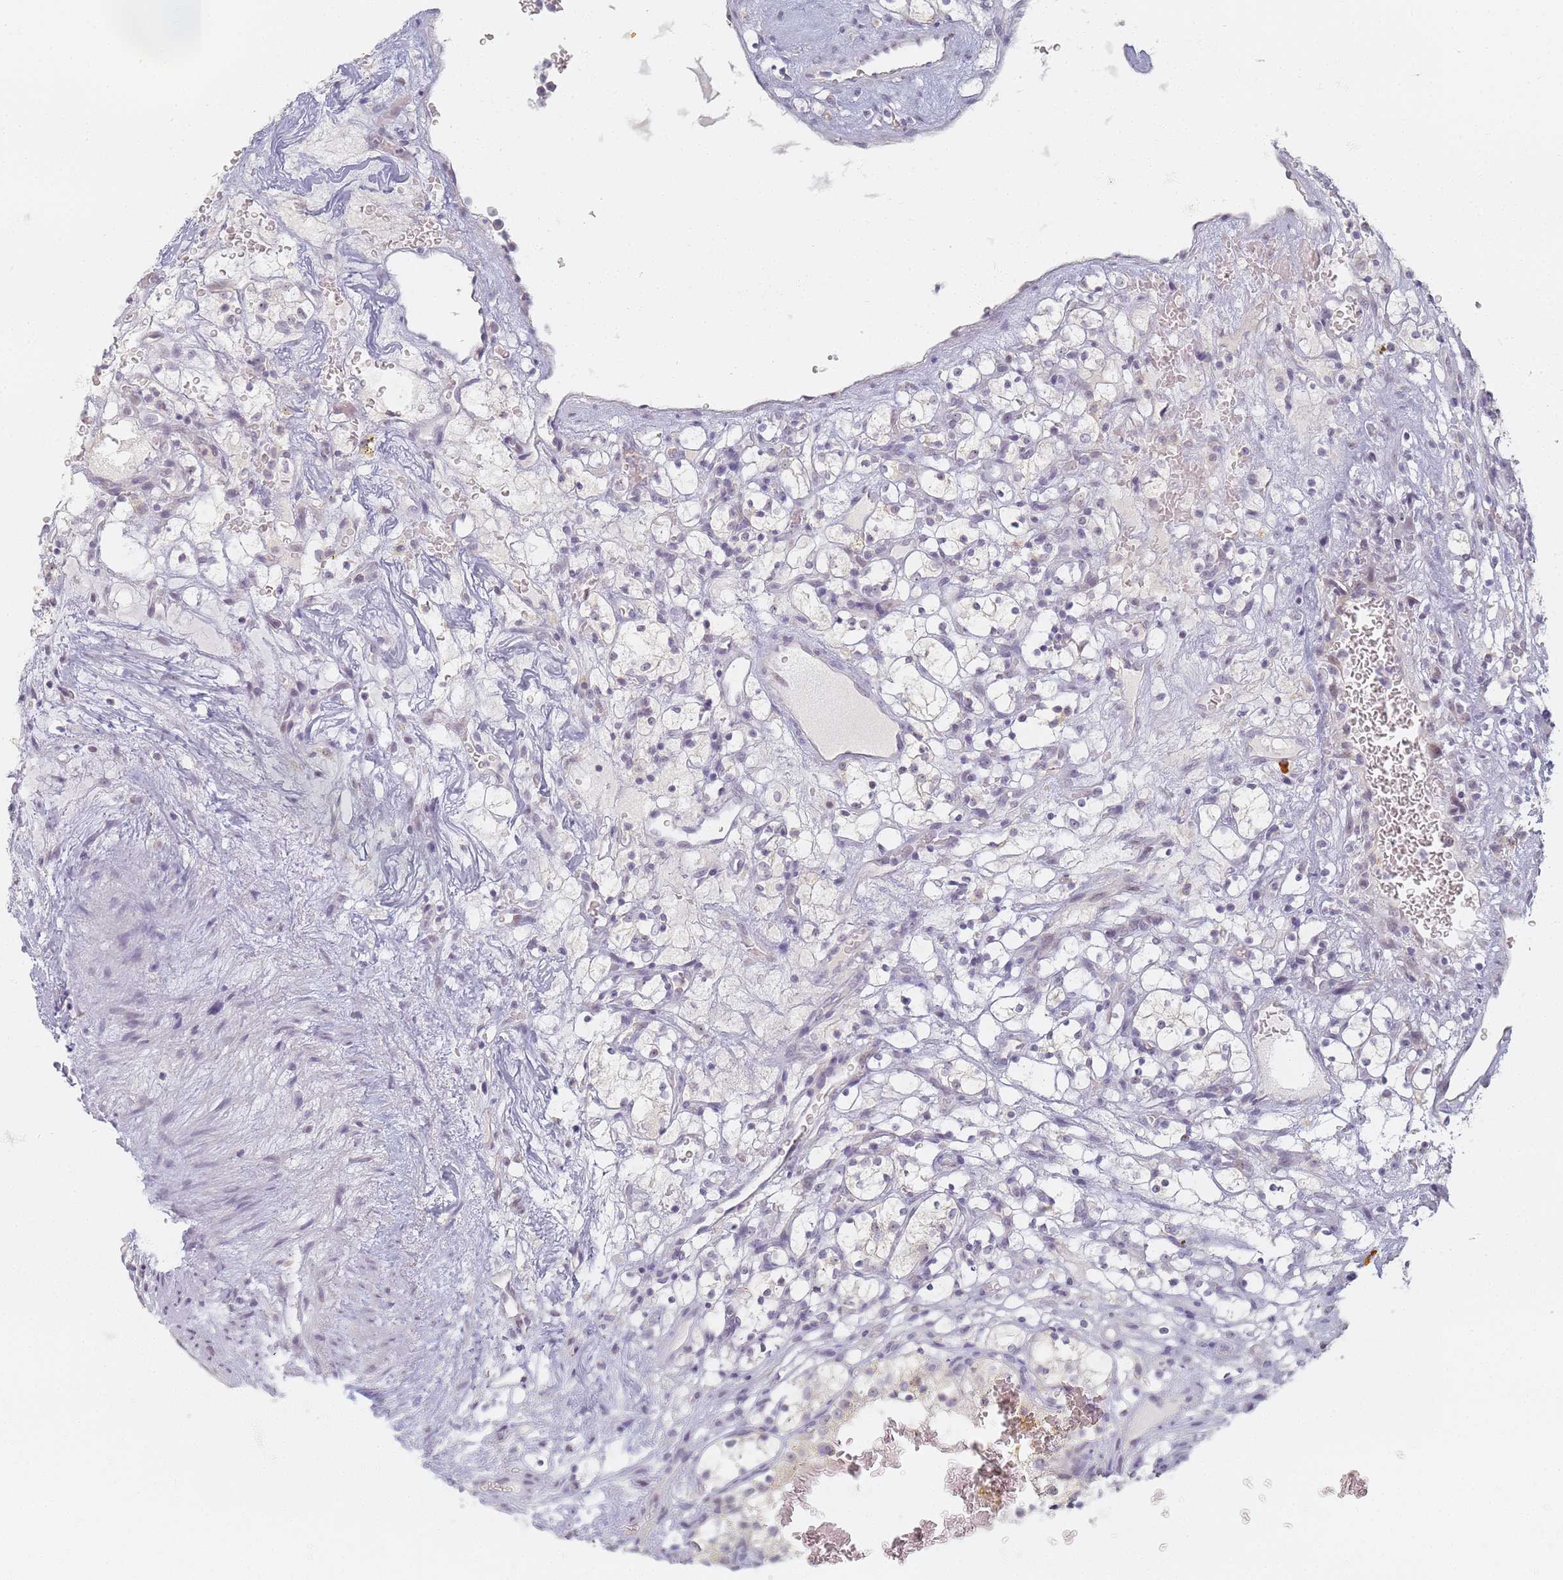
{"staining": {"intensity": "negative", "quantity": "none", "location": "none"}, "tissue": "renal cancer", "cell_type": "Tumor cells", "image_type": "cancer", "snomed": [{"axis": "morphology", "description": "Adenocarcinoma, NOS"}, {"axis": "topography", "description": "Kidney"}], "caption": "The micrograph exhibits no significant positivity in tumor cells of renal cancer.", "gene": "SLC38A9", "patient": {"sex": "female", "age": 69}}